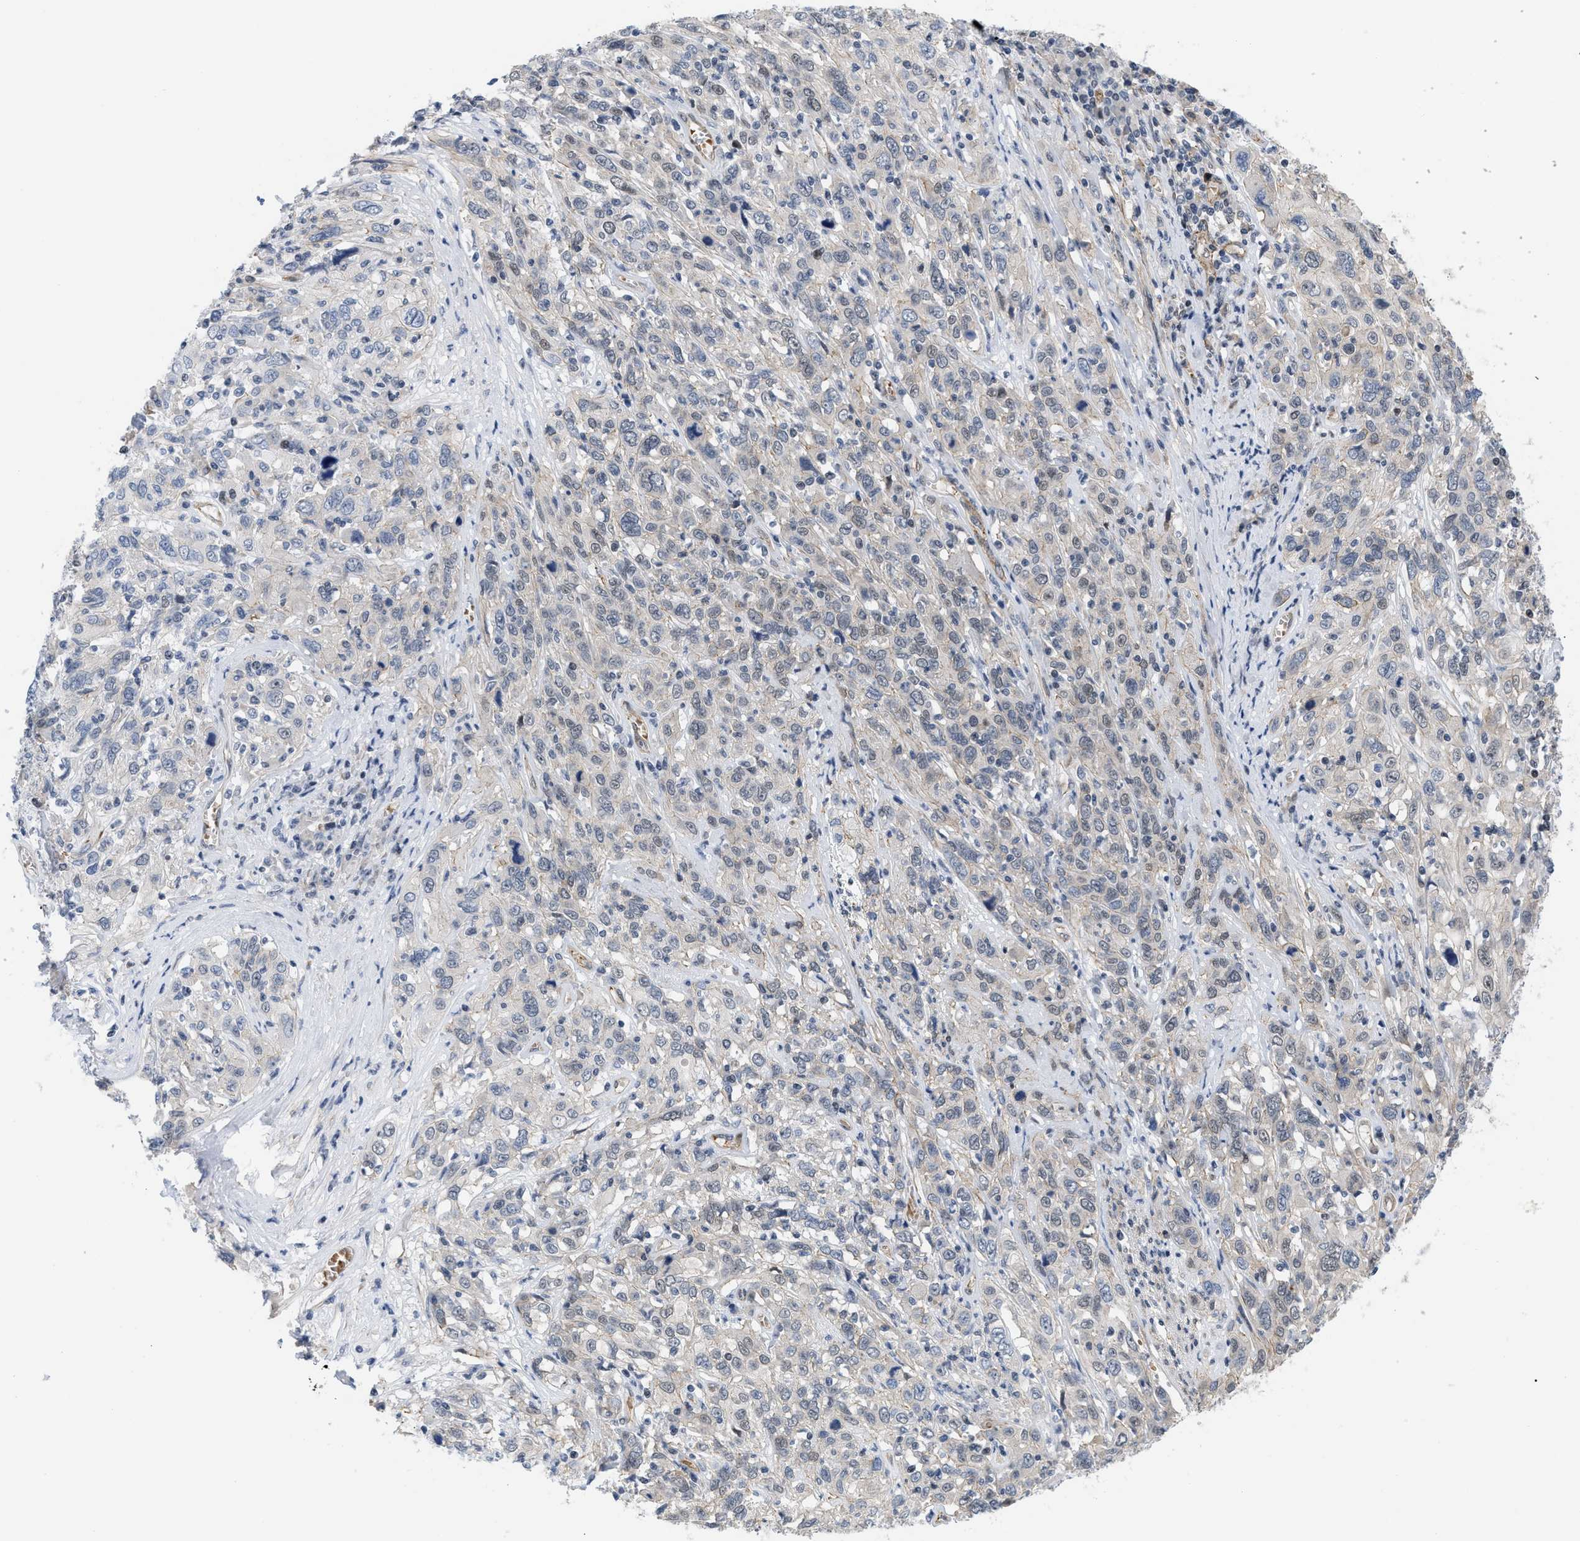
{"staining": {"intensity": "negative", "quantity": "none", "location": "none"}, "tissue": "cervical cancer", "cell_type": "Tumor cells", "image_type": "cancer", "snomed": [{"axis": "morphology", "description": "Squamous cell carcinoma, NOS"}, {"axis": "topography", "description": "Cervix"}], "caption": "A micrograph of human cervical cancer is negative for staining in tumor cells. Brightfield microscopy of immunohistochemistry stained with DAB (brown) and hematoxylin (blue), captured at high magnification.", "gene": "GPRASP2", "patient": {"sex": "female", "age": 46}}